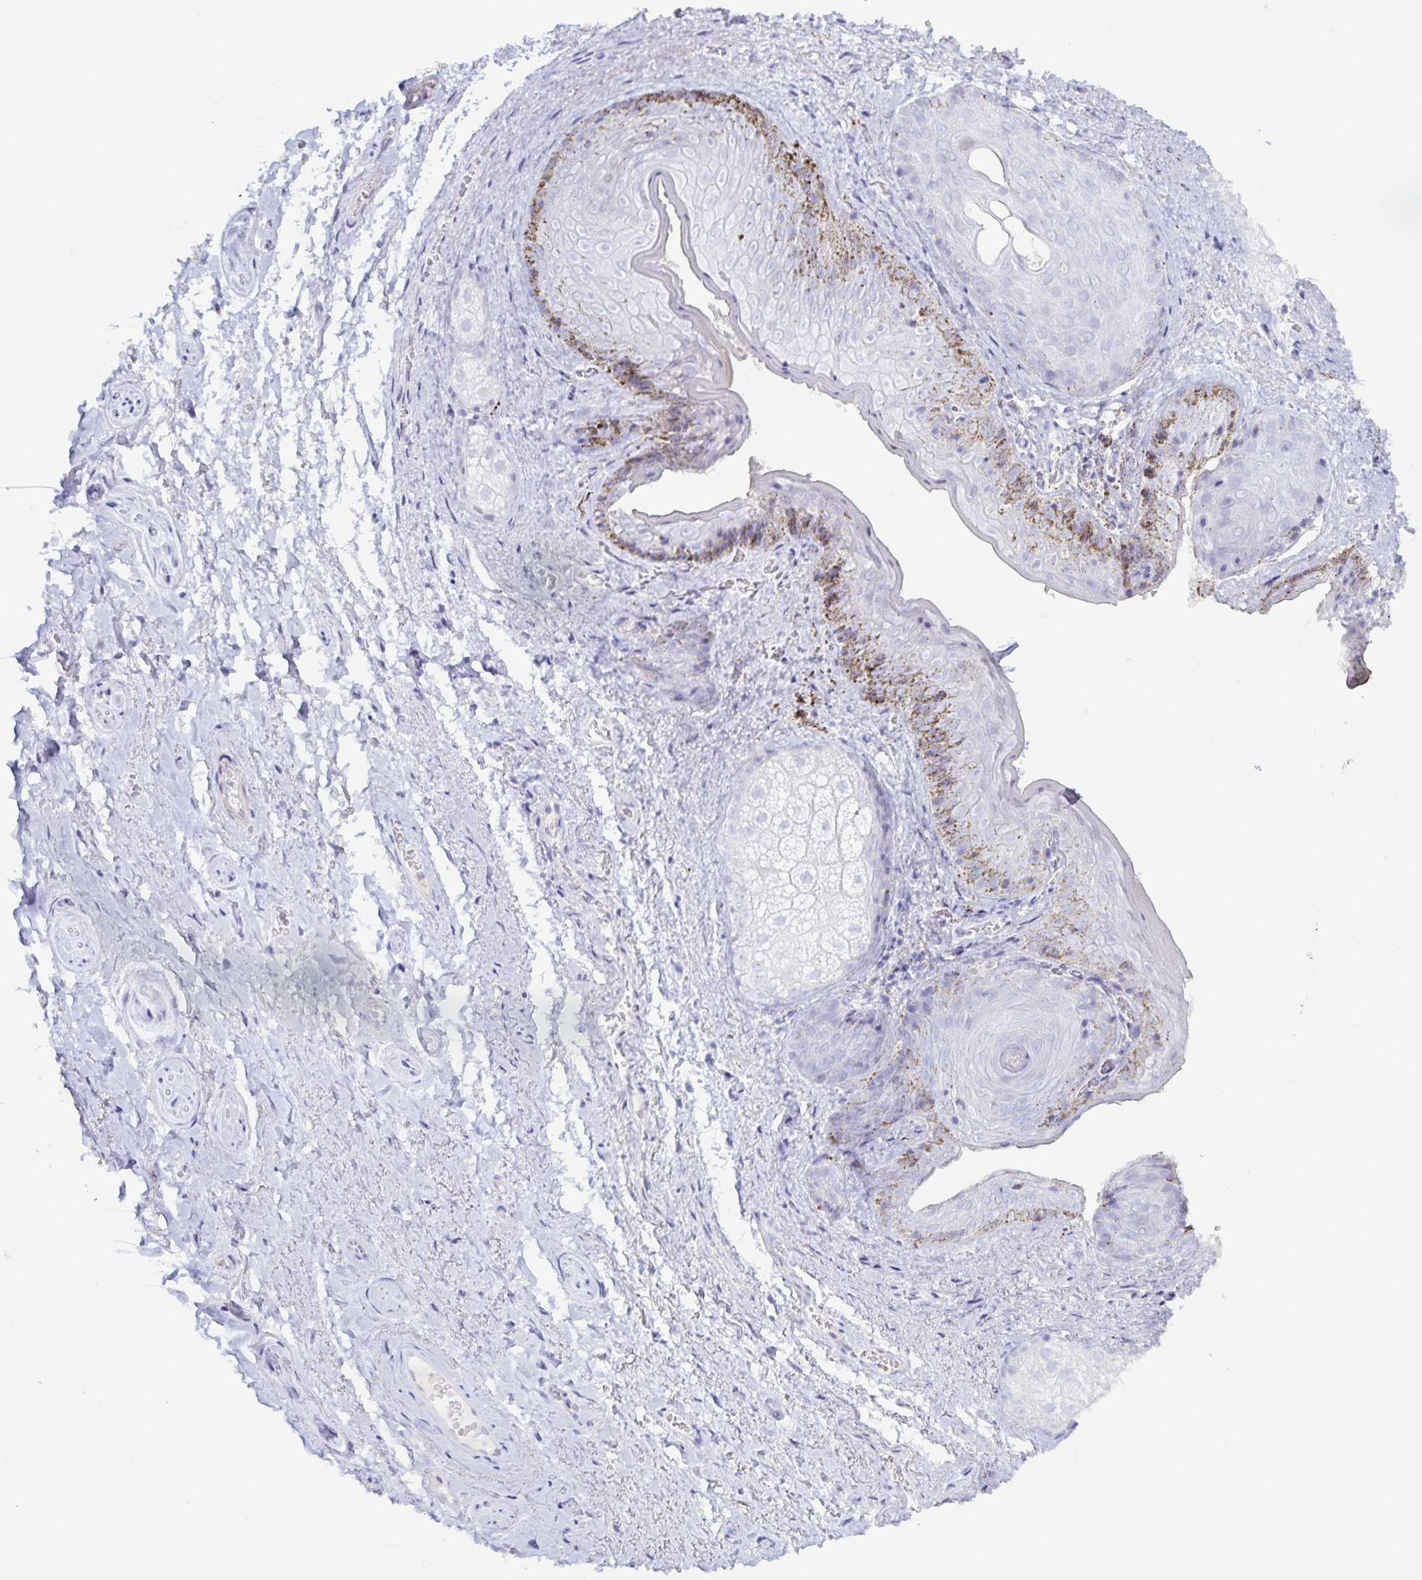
{"staining": {"intensity": "negative", "quantity": "none", "location": "none"}, "tissue": "vagina", "cell_type": "Squamous epithelial cells", "image_type": "normal", "snomed": [{"axis": "morphology", "description": "Normal tissue, NOS"}, {"axis": "topography", "description": "Vulva"}, {"axis": "topography", "description": "Vagina"}, {"axis": "topography", "description": "Peripheral nerve tissue"}], "caption": "Immunohistochemical staining of unremarkable human vagina reveals no significant staining in squamous epithelial cells. Nuclei are stained in blue.", "gene": "SPAG4", "patient": {"sex": "female", "age": 66}}